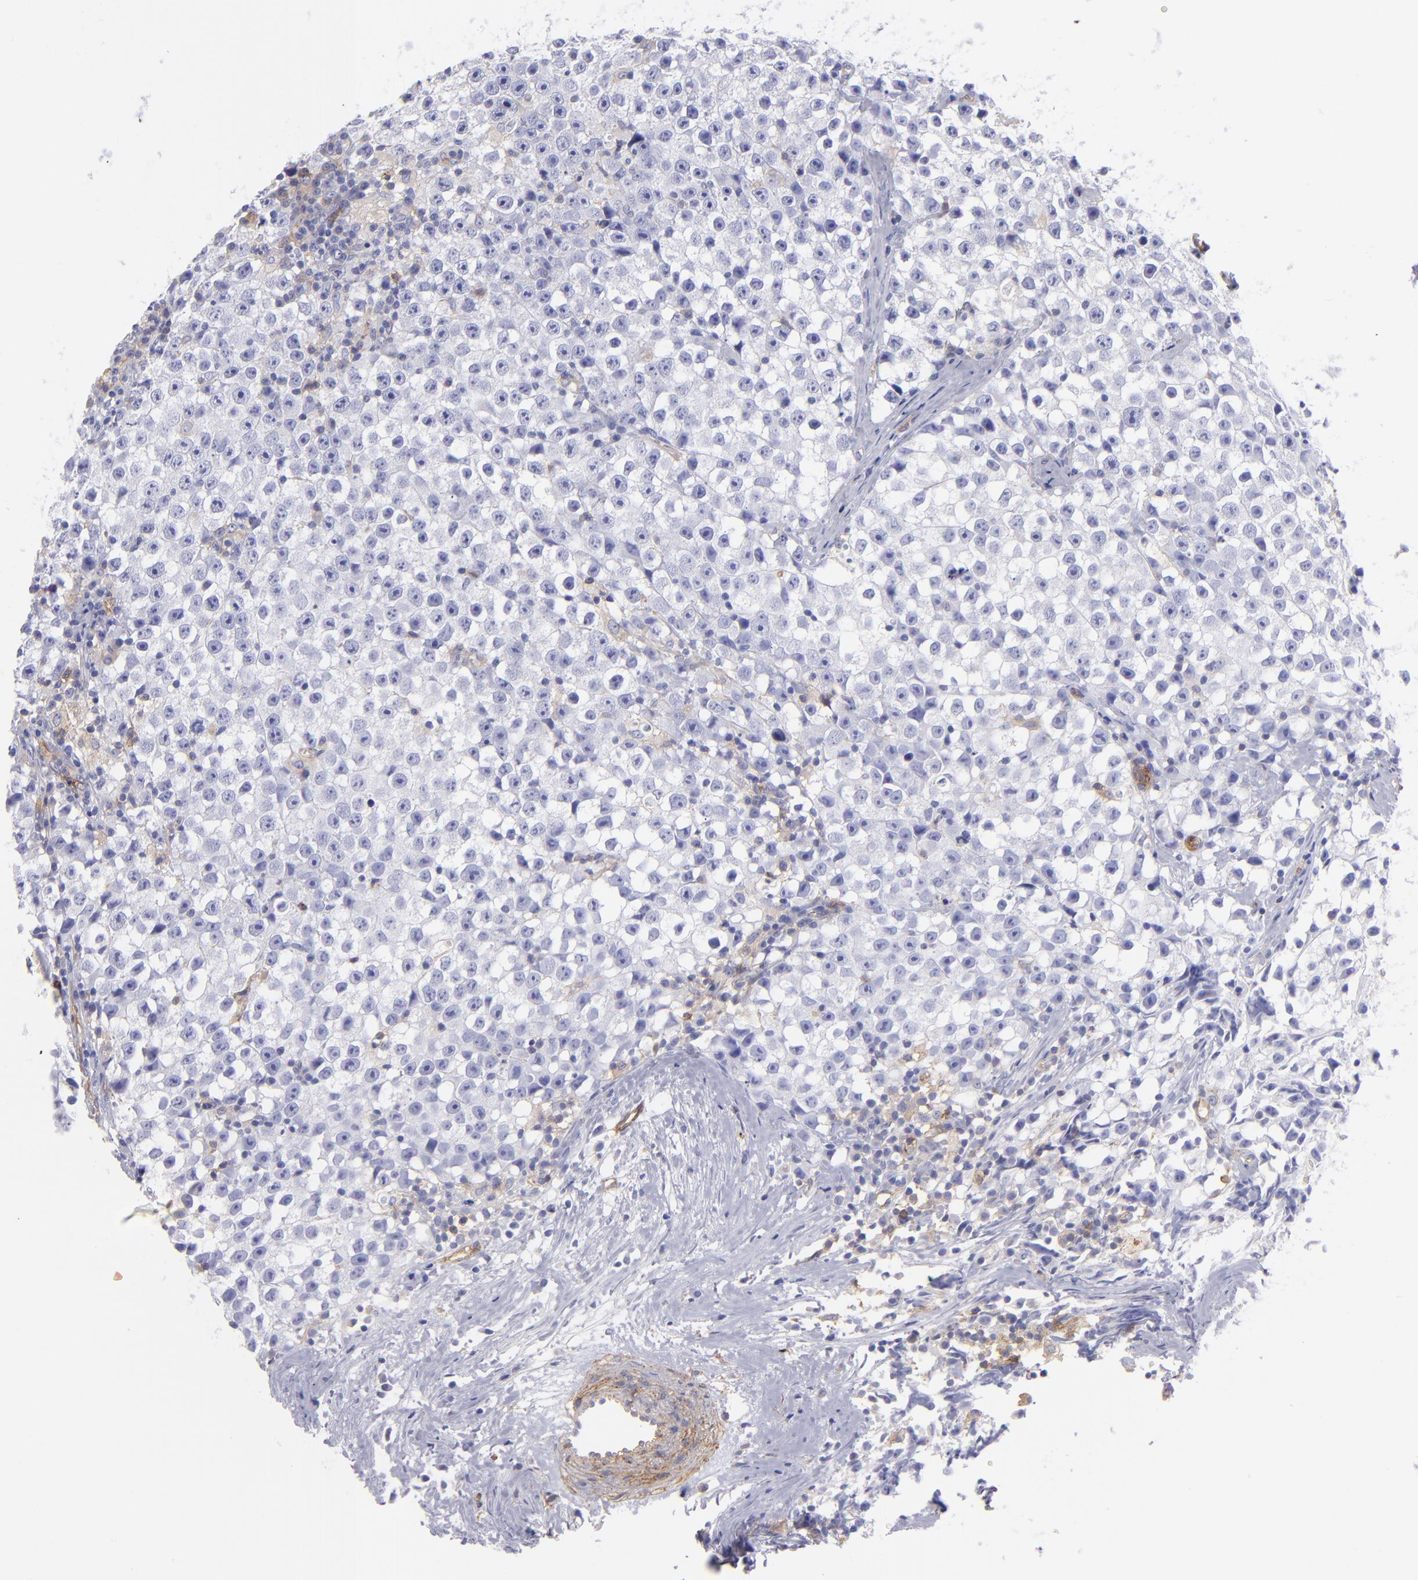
{"staining": {"intensity": "negative", "quantity": "none", "location": "none"}, "tissue": "testis cancer", "cell_type": "Tumor cells", "image_type": "cancer", "snomed": [{"axis": "morphology", "description": "Seminoma, NOS"}, {"axis": "topography", "description": "Testis"}], "caption": "Immunohistochemical staining of seminoma (testis) shows no significant staining in tumor cells. (Brightfield microscopy of DAB (3,3'-diaminobenzidine) immunohistochemistry (IHC) at high magnification).", "gene": "ENTPD1", "patient": {"sex": "male", "age": 35}}